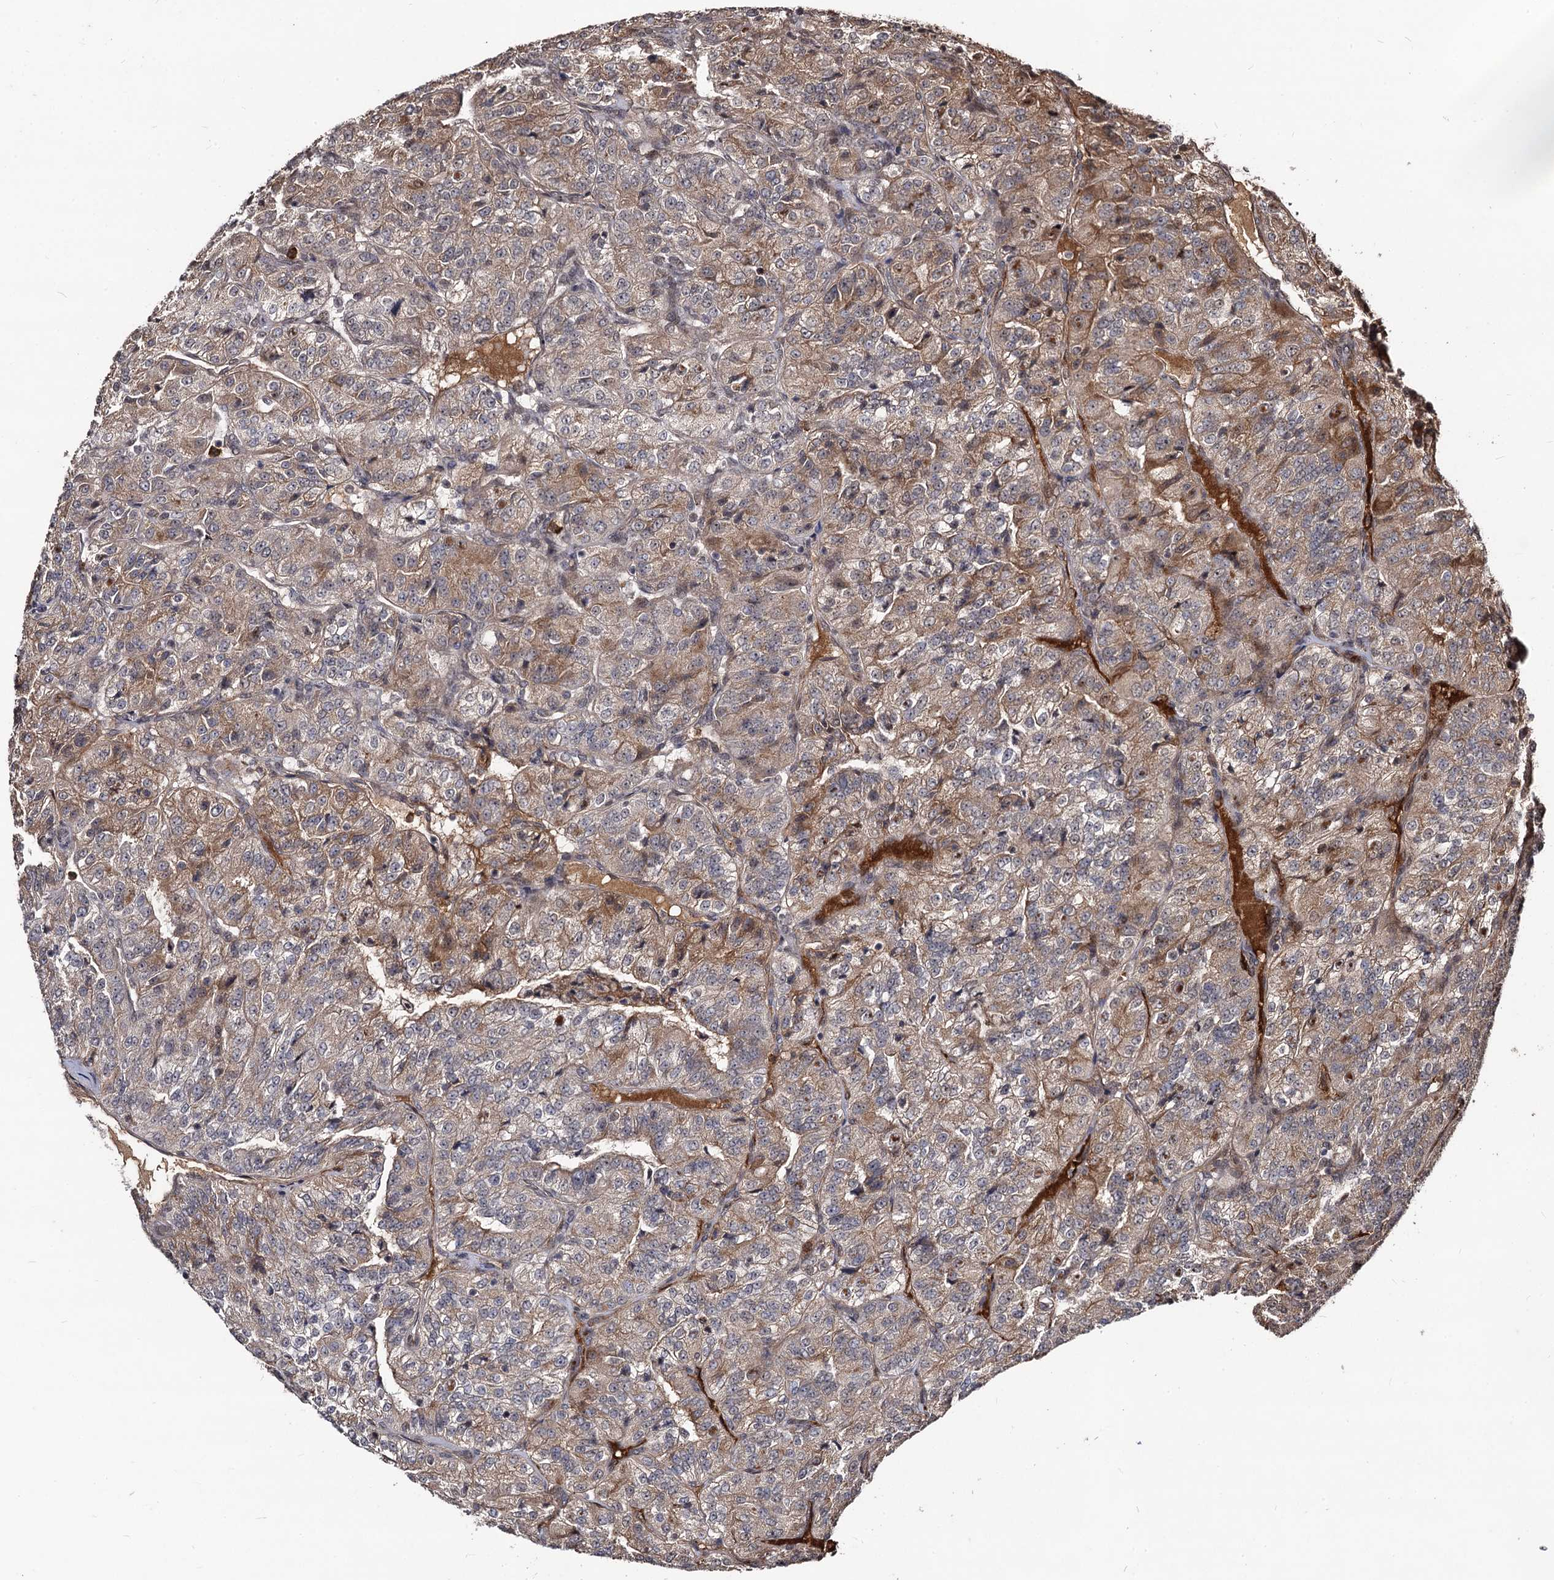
{"staining": {"intensity": "moderate", "quantity": ">75%", "location": "cytoplasmic/membranous"}, "tissue": "renal cancer", "cell_type": "Tumor cells", "image_type": "cancer", "snomed": [{"axis": "morphology", "description": "Adenocarcinoma, NOS"}, {"axis": "topography", "description": "Kidney"}], "caption": "Protein expression analysis of renal cancer reveals moderate cytoplasmic/membranous positivity in about >75% of tumor cells.", "gene": "SFSWAP", "patient": {"sex": "female", "age": 63}}